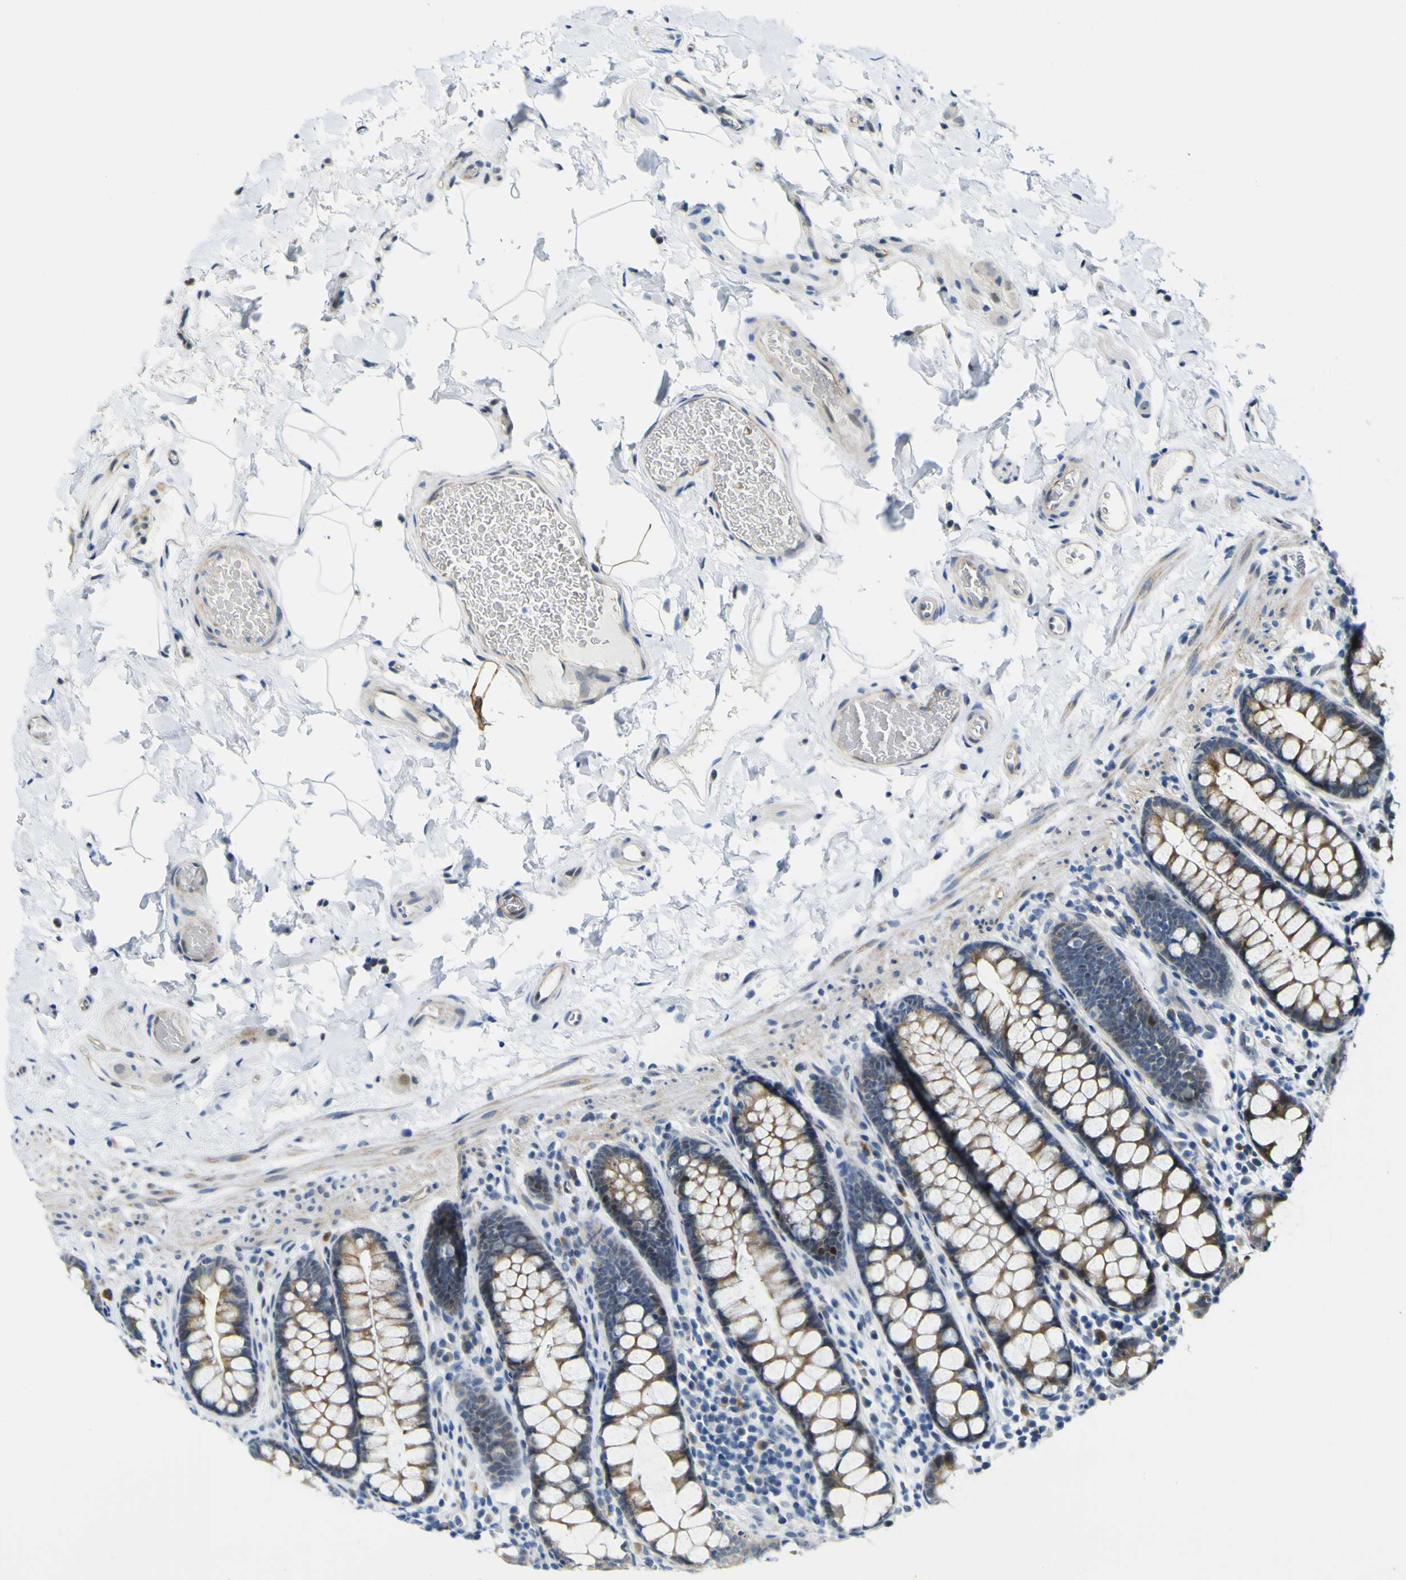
{"staining": {"intensity": "moderate", "quantity": ">75%", "location": "cytoplasmic/membranous"}, "tissue": "colon", "cell_type": "Endothelial cells", "image_type": "normal", "snomed": [{"axis": "morphology", "description": "Normal tissue, NOS"}, {"axis": "topography", "description": "Colon"}], "caption": "IHC micrograph of unremarkable colon: colon stained using immunohistochemistry reveals medium levels of moderate protein expression localized specifically in the cytoplasmic/membranous of endothelial cells, appearing as a cytoplasmic/membranous brown color.", "gene": "KDM7A", "patient": {"sex": "female", "age": 80}}